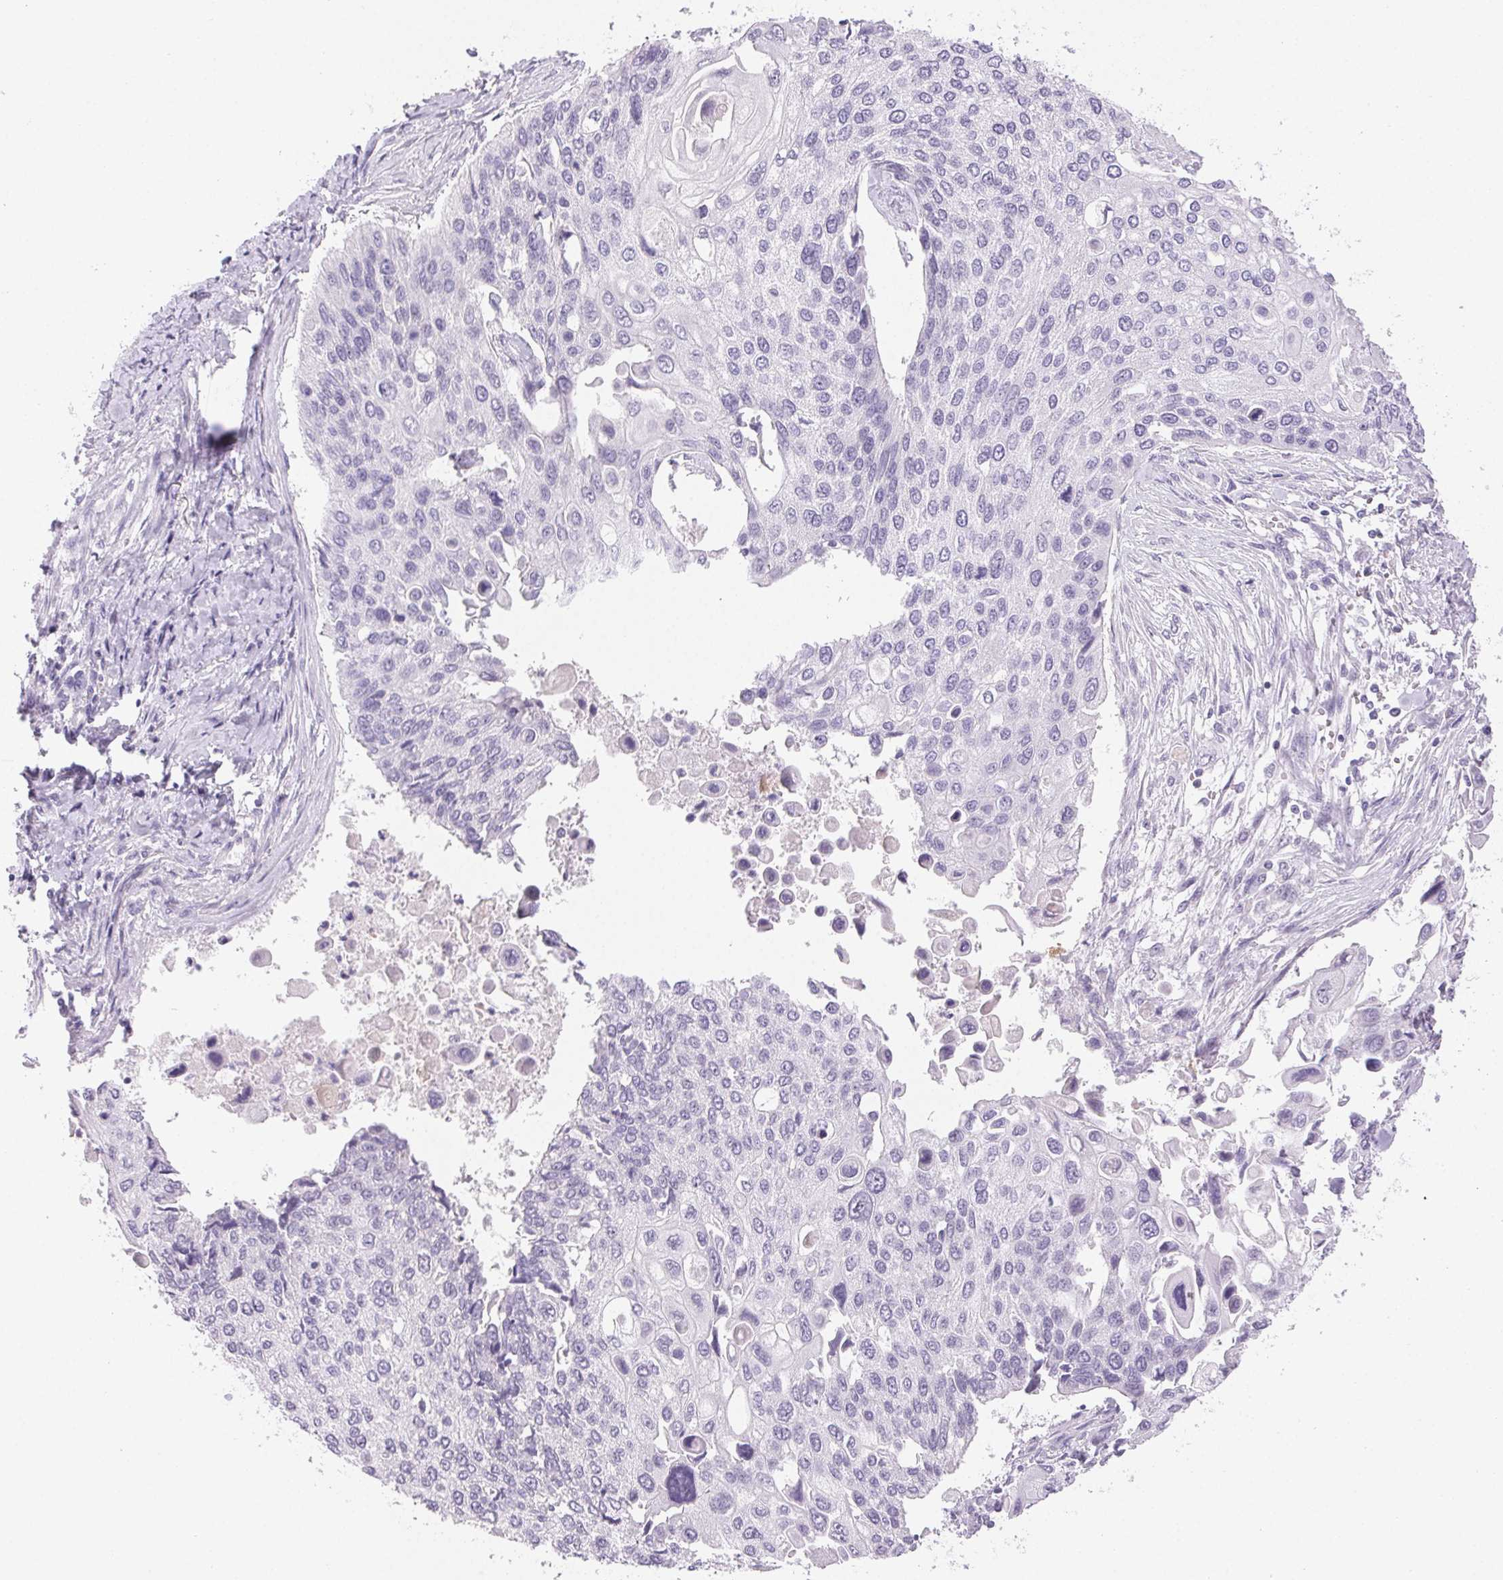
{"staining": {"intensity": "negative", "quantity": "none", "location": "none"}, "tissue": "lung cancer", "cell_type": "Tumor cells", "image_type": "cancer", "snomed": [{"axis": "morphology", "description": "Squamous cell carcinoma, NOS"}, {"axis": "morphology", "description": "Squamous cell carcinoma, metastatic, NOS"}, {"axis": "topography", "description": "Lung"}], "caption": "This is an immunohistochemistry micrograph of squamous cell carcinoma (lung). There is no expression in tumor cells.", "gene": "BPIFB2", "patient": {"sex": "male", "age": 63}}